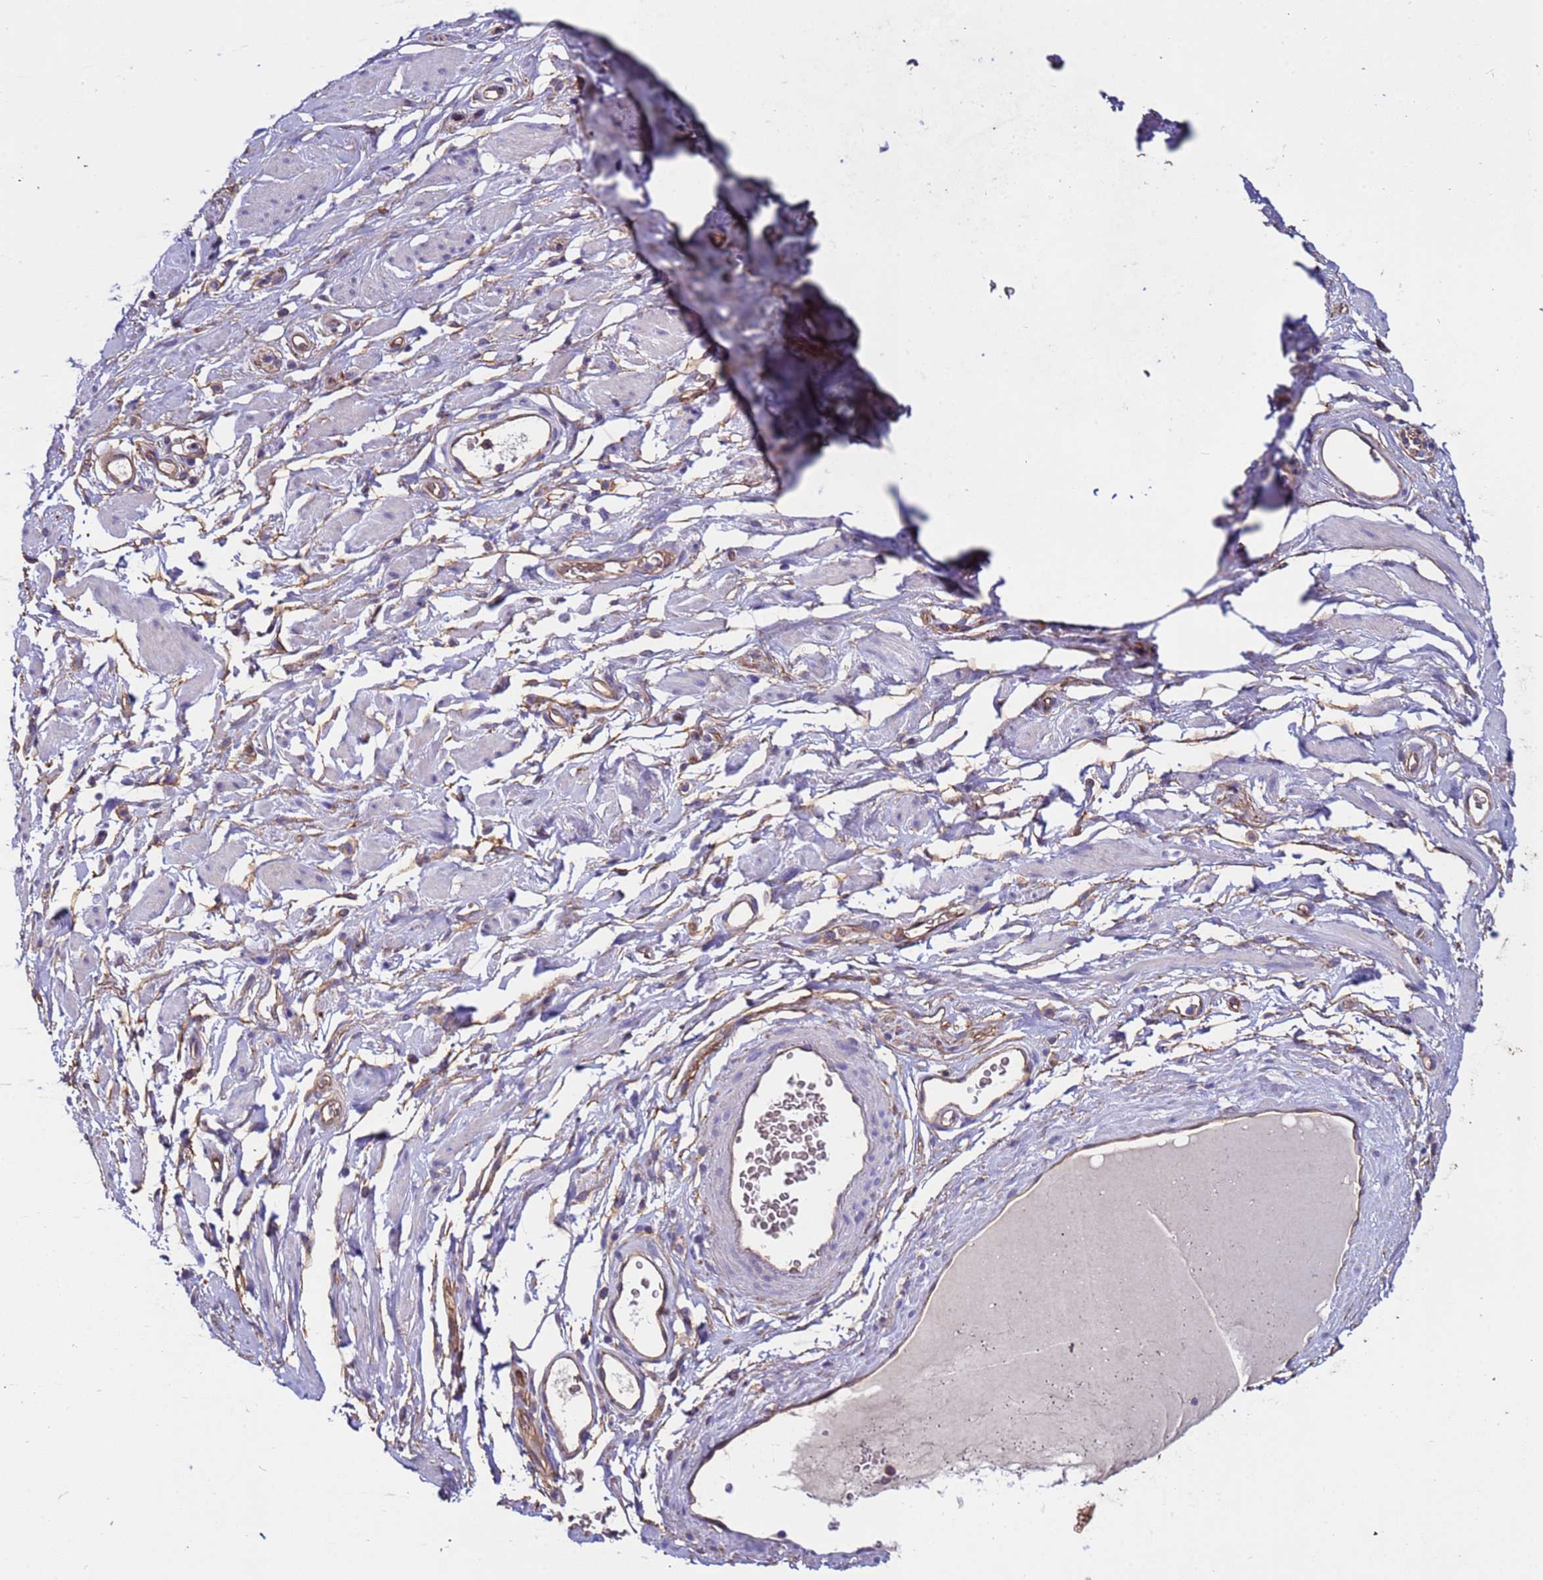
{"staining": {"intensity": "negative", "quantity": "none", "location": "none"}, "tissue": "adipose tissue", "cell_type": "Adipocytes", "image_type": "normal", "snomed": [{"axis": "morphology", "description": "Normal tissue, NOS"}, {"axis": "morphology", "description": "Adenocarcinoma, NOS"}, {"axis": "topography", "description": "Rectum"}, {"axis": "topography", "description": "Vagina"}, {"axis": "topography", "description": "Peripheral nerve tissue"}], "caption": "There is no significant expression in adipocytes of adipose tissue. Nuclei are stained in blue.", "gene": "ZNF248", "patient": {"sex": "female", "age": 71}}